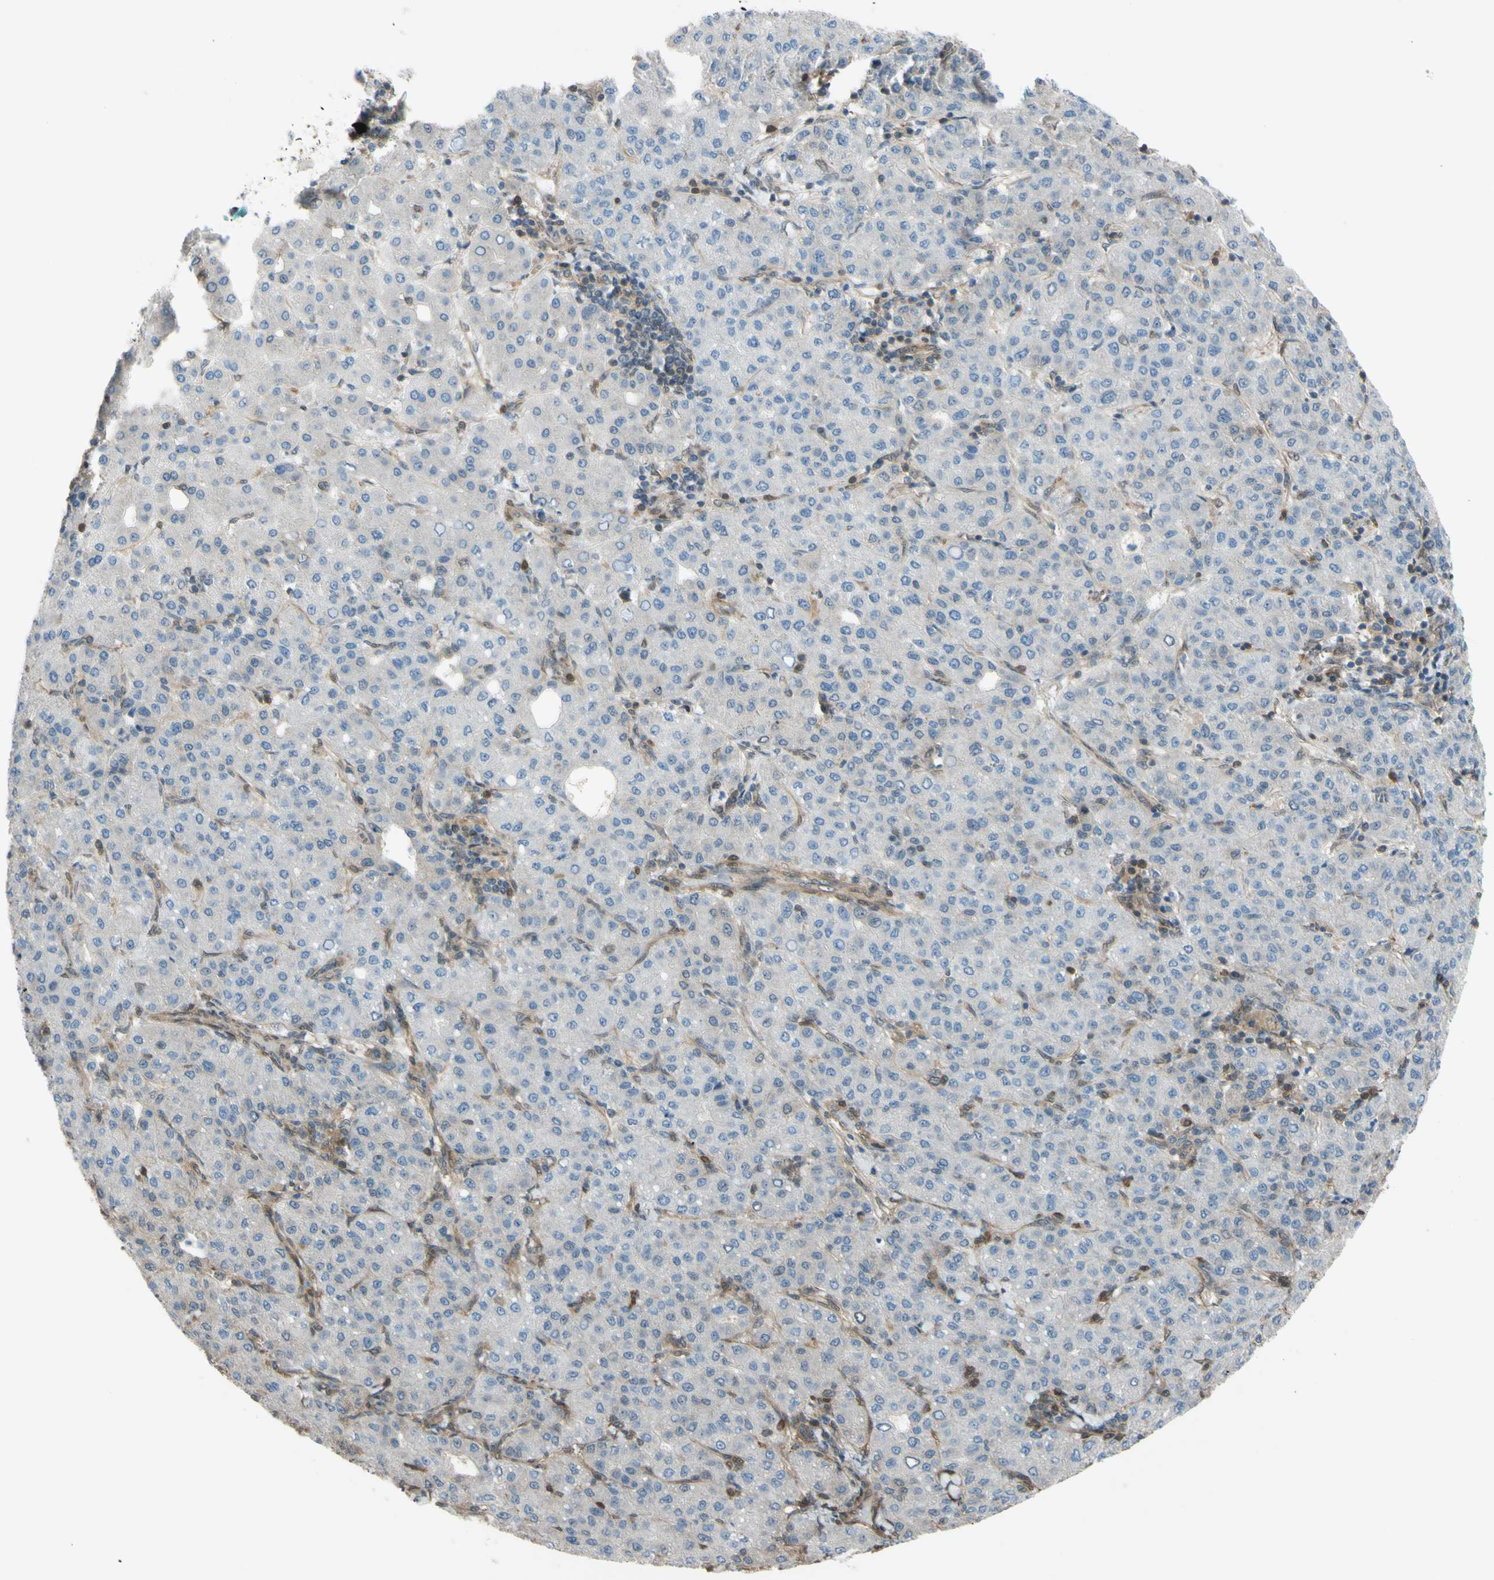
{"staining": {"intensity": "negative", "quantity": "none", "location": "none"}, "tissue": "liver cancer", "cell_type": "Tumor cells", "image_type": "cancer", "snomed": [{"axis": "morphology", "description": "Carcinoma, Hepatocellular, NOS"}, {"axis": "topography", "description": "Liver"}], "caption": "Liver hepatocellular carcinoma was stained to show a protein in brown. There is no significant staining in tumor cells.", "gene": "YWHAQ", "patient": {"sex": "male", "age": 65}}